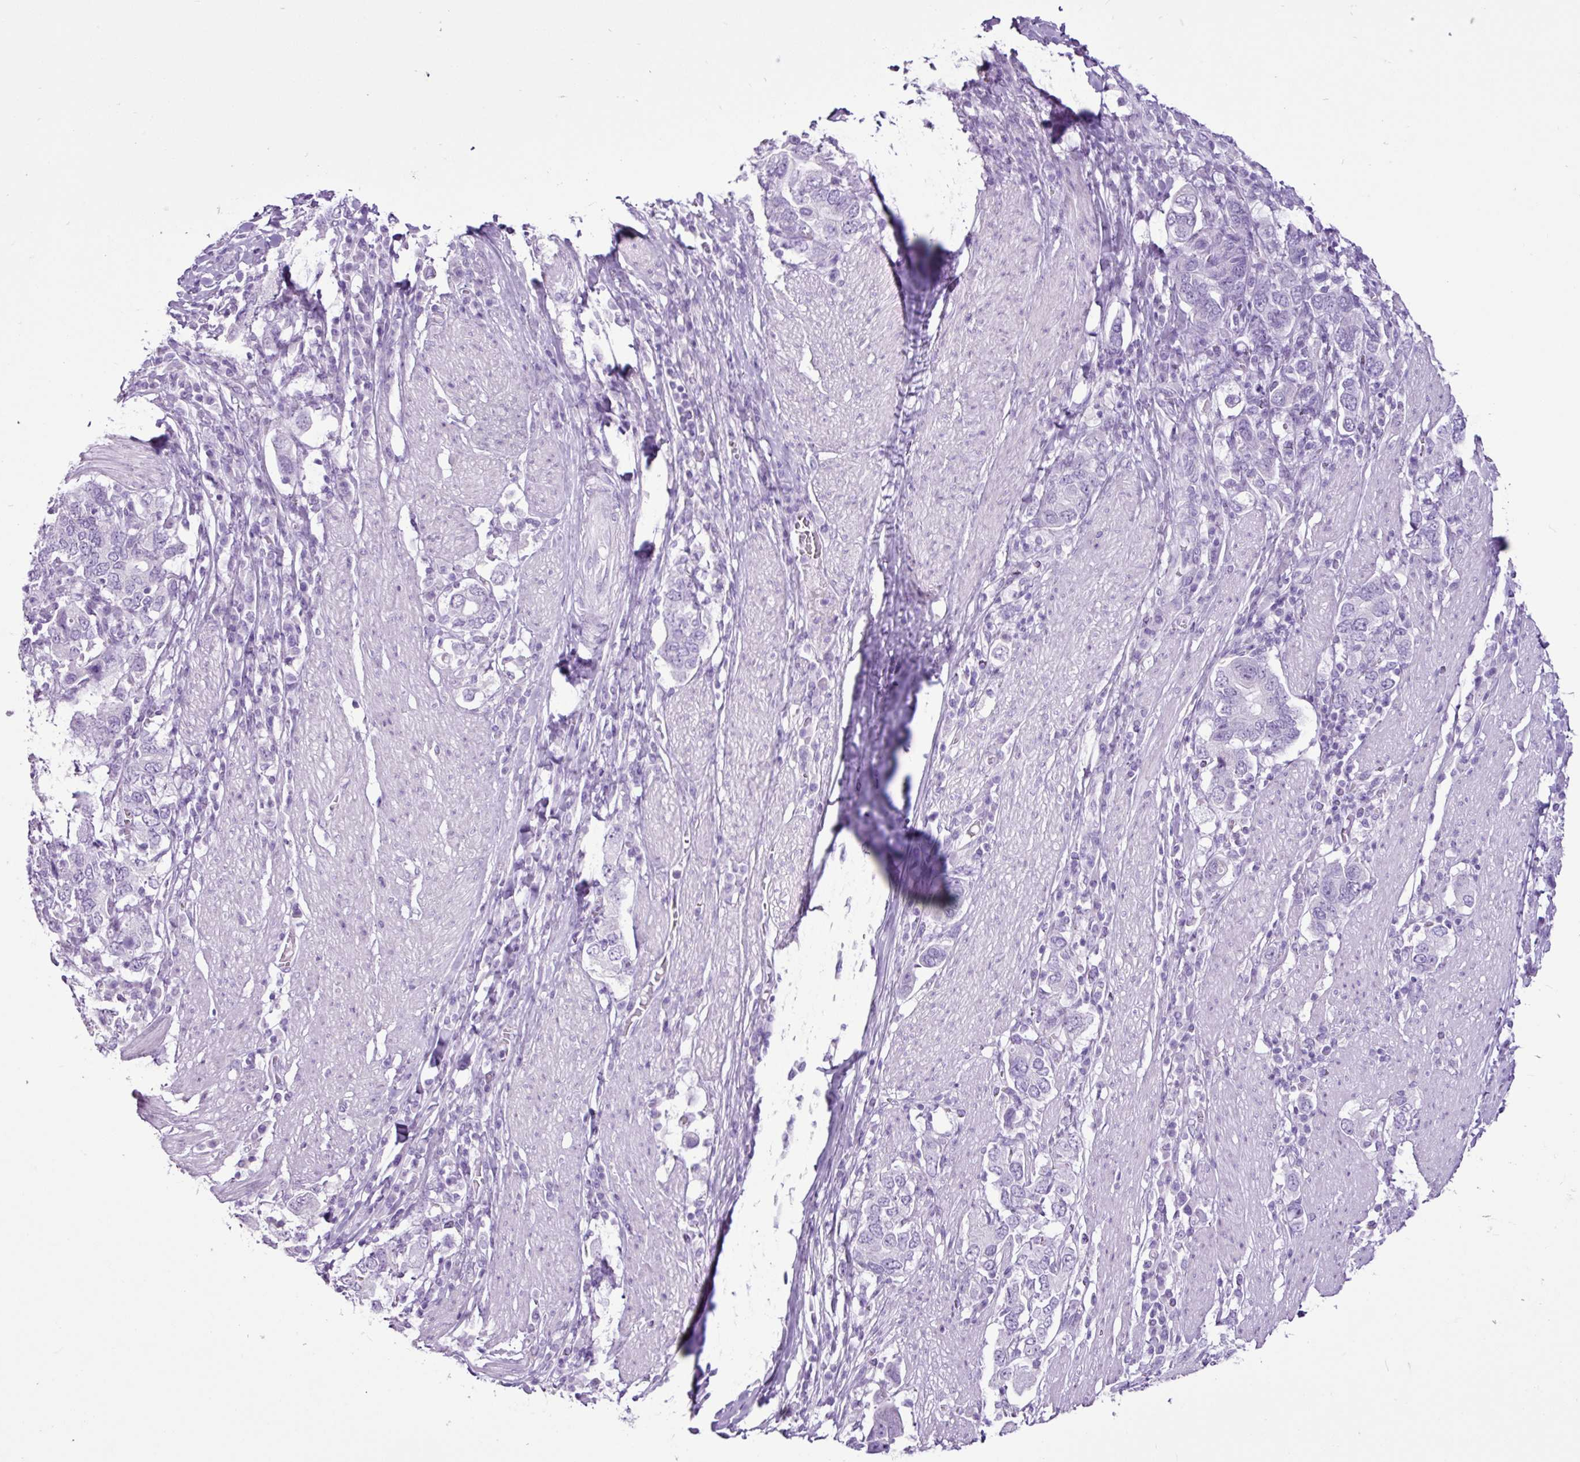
{"staining": {"intensity": "negative", "quantity": "none", "location": "none"}, "tissue": "stomach cancer", "cell_type": "Tumor cells", "image_type": "cancer", "snomed": [{"axis": "morphology", "description": "Adenocarcinoma, NOS"}, {"axis": "topography", "description": "Stomach, upper"}, {"axis": "topography", "description": "Stomach"}], "caption": "Protein analysis of adenocarcinoma (stomach) demonstrates no significant staining in tumor cells. The staining is performed using DAB (3,3'-diaminobenzidine) brown chromogen with nuclei counter-stained in using hematoxylin.", "gene": "PGR", "patient": {"sex": "male", "age": 62}}